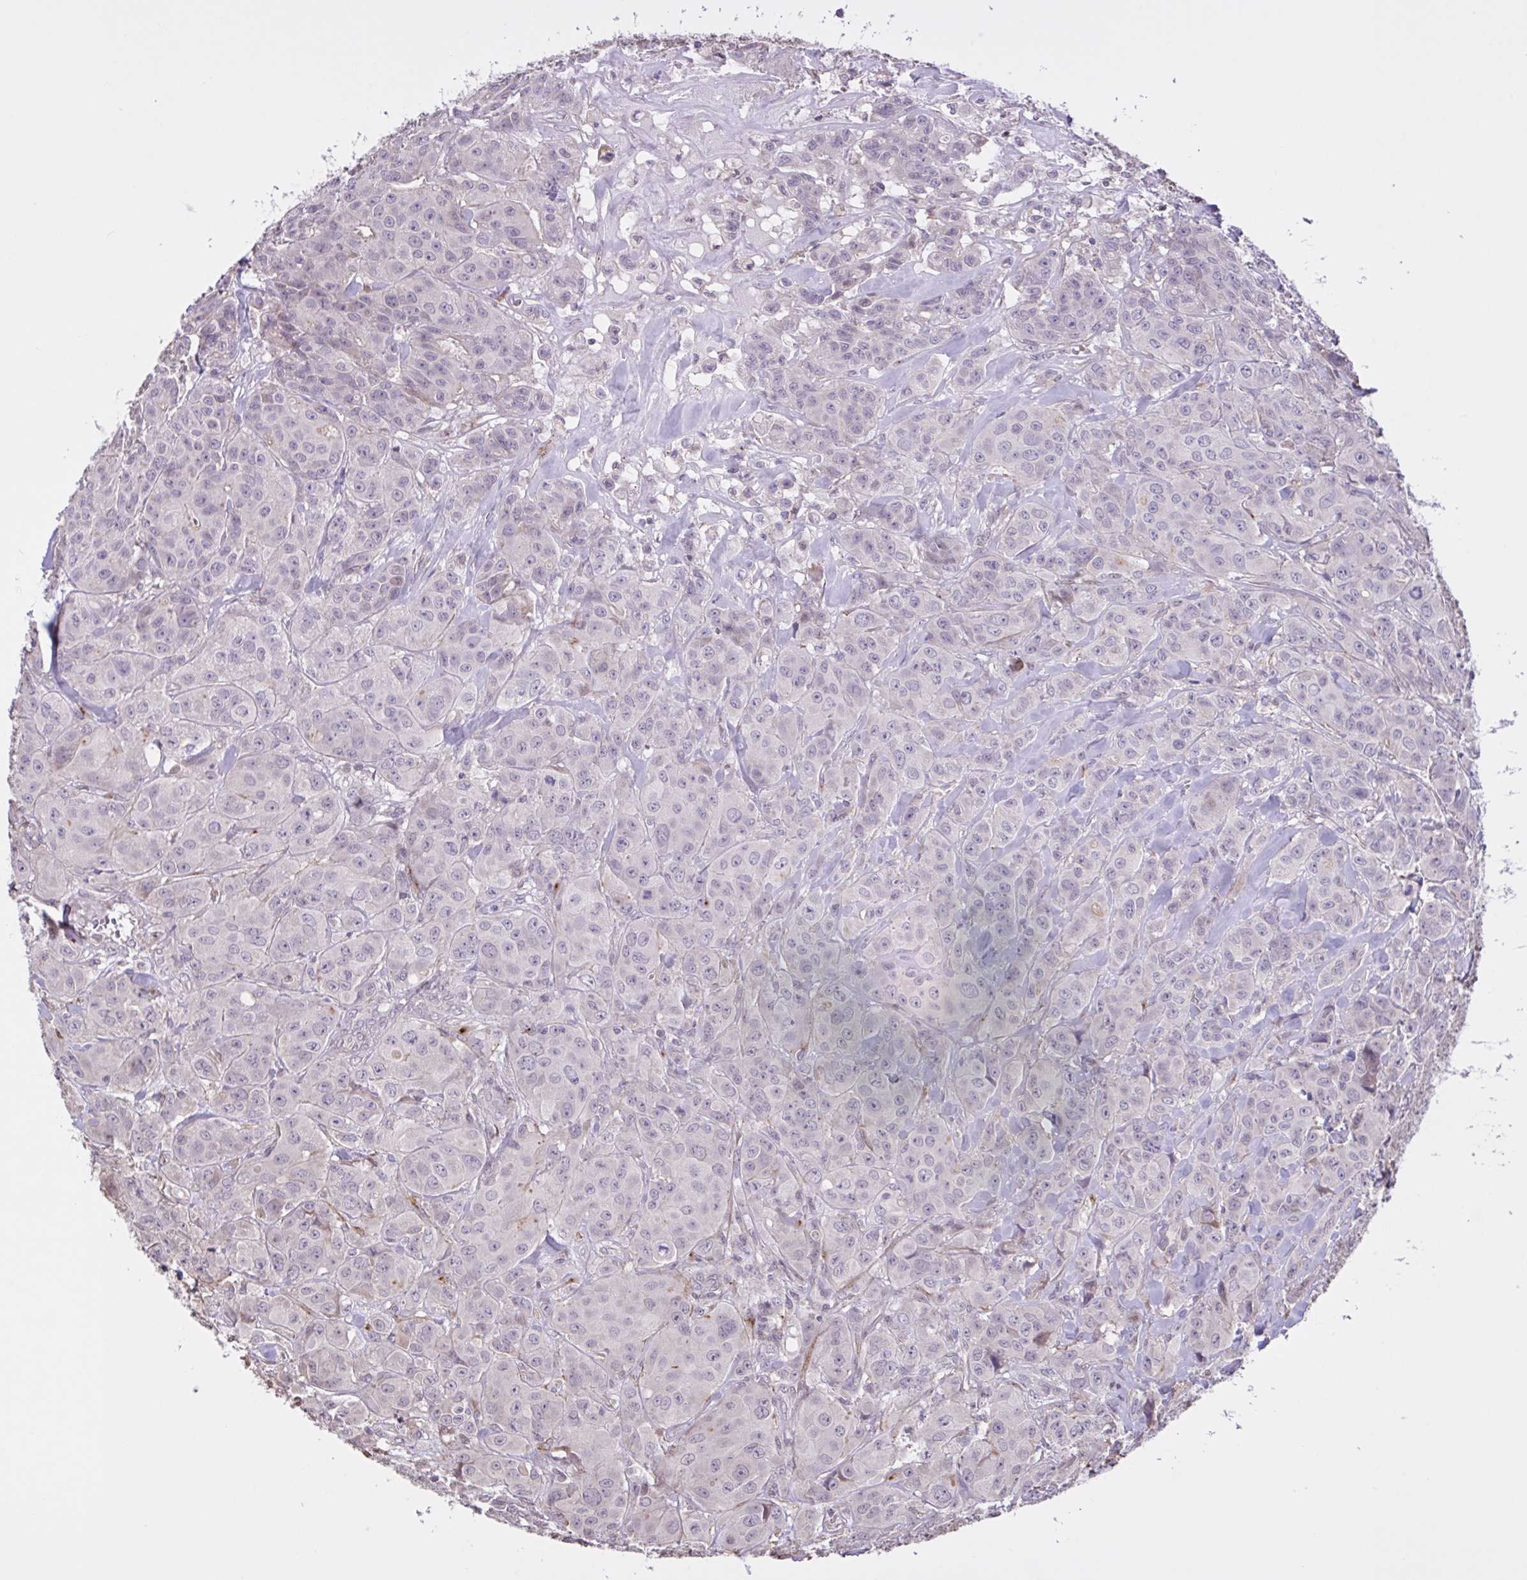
{"staining": {"intensity": "negative", "quantity": "none", "location": "none"}, "tissue": "breast cancer", "cell_type": "Tumor cells", "image_type": "cancer", "snomed": [{"axis": "morphology", "description": "Normal tissue, NOS"}, {"axis": "morphology", "description": "Duct carcinoma"}, {"axis": "topography", "description": "Breast"}], "caption": "Immunohistochemistry (IHC) of human breast invasive ductal carcinoma displays no staining in tumor cells.", "gene": "MRGPRX2", "patient": {"sex": "female", "age": 43}}